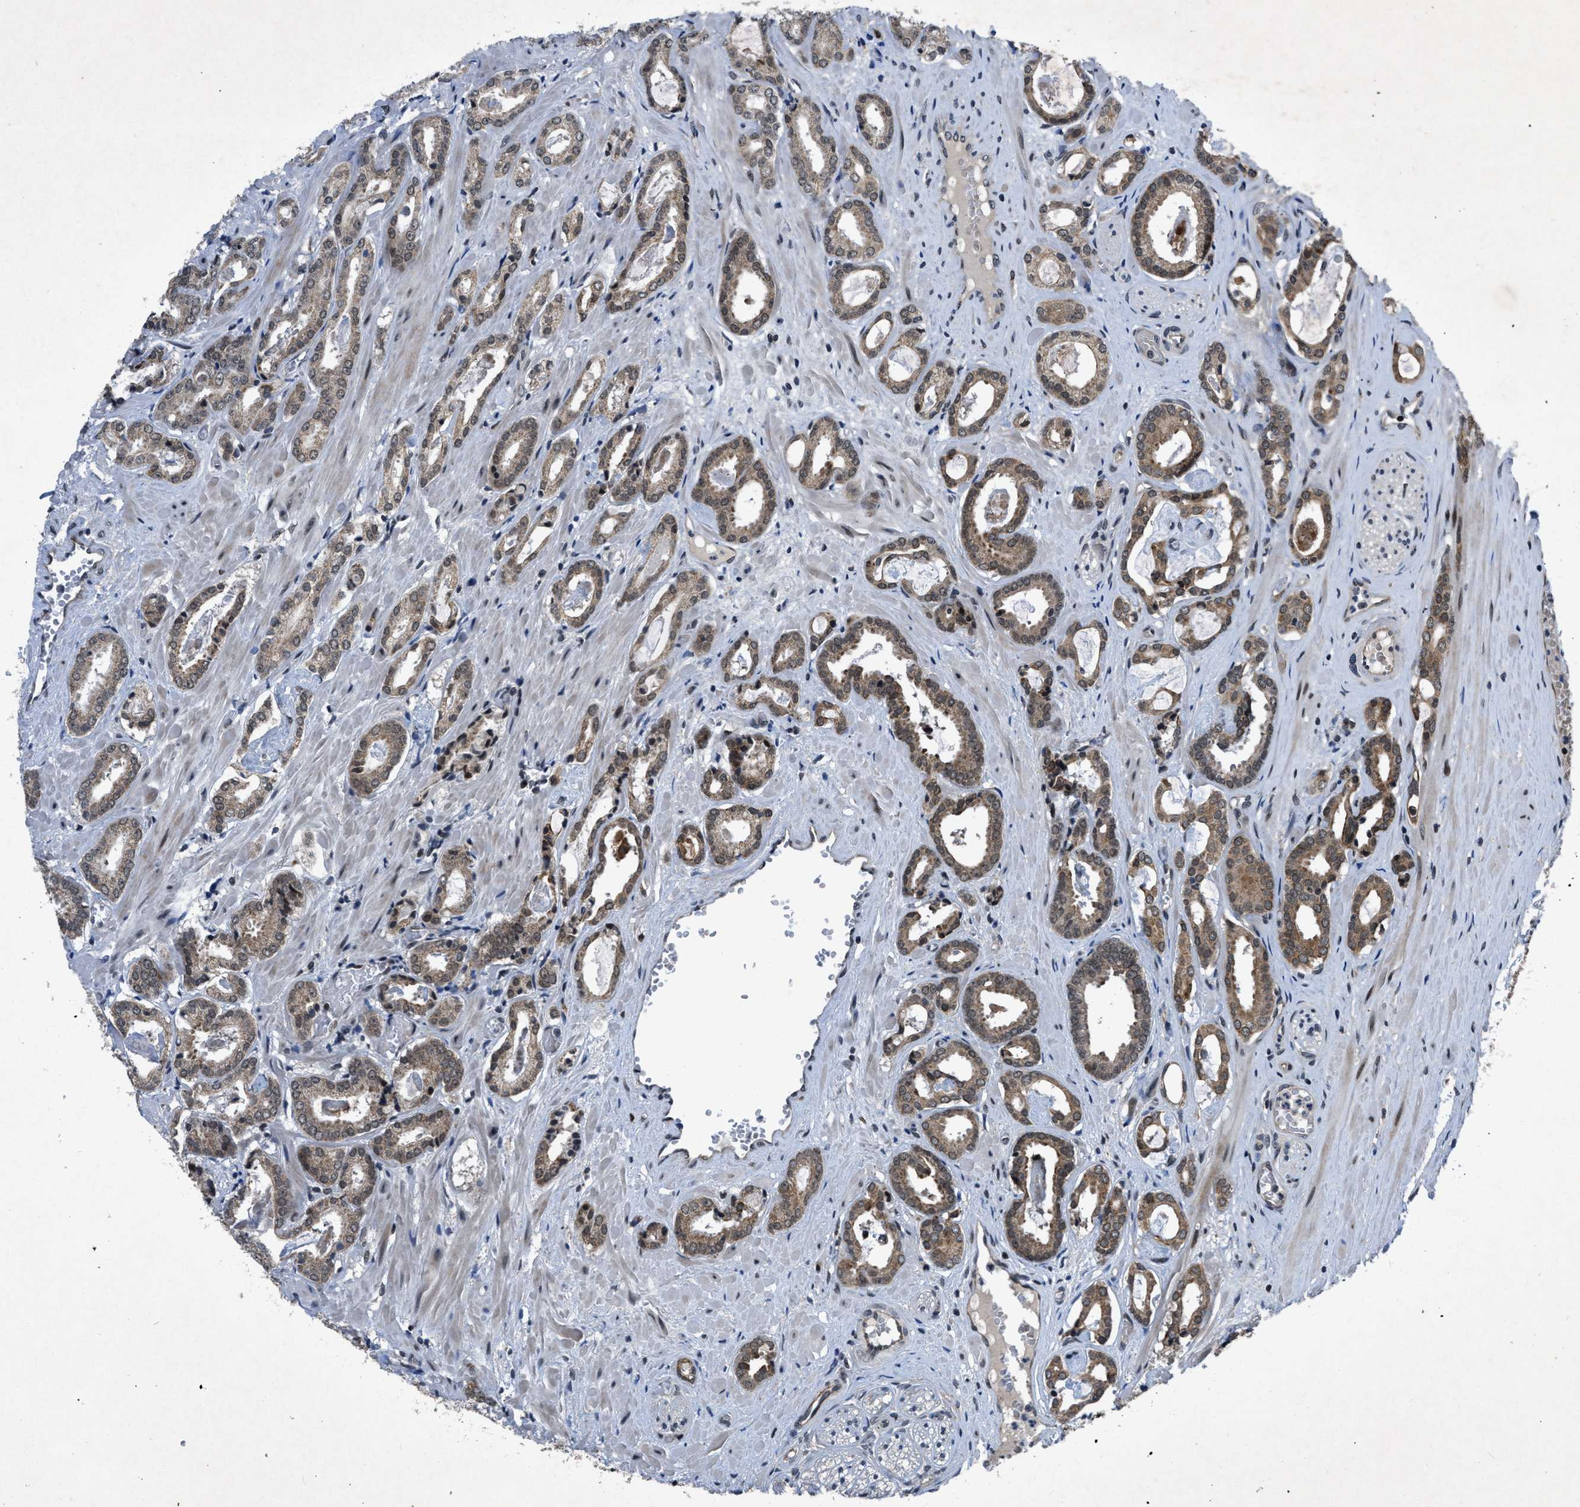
{"staining": {"intensity": "weak", "quantity": ">75%", "location": "cytoplasmic/membranous"}, "tissue": "prostate cancer", "cell_type": "Tumor cells", "image_type": "cancer", "snomed": [{"axis": "morphology", "description": "Adenocarcinoma, Low grade"}, {"axis": "topography", "description": "Prostate"}], "caption": "A micrograph showing weak cytoplasmic/membranous expression in about >75% of tumor cells in adenocarcinoma (low-grade) (prostate), as visualized by brown immunohistochemical staining.", "gene": "ZNHIT1", "patient": {"sex": "male", "age": 53}}